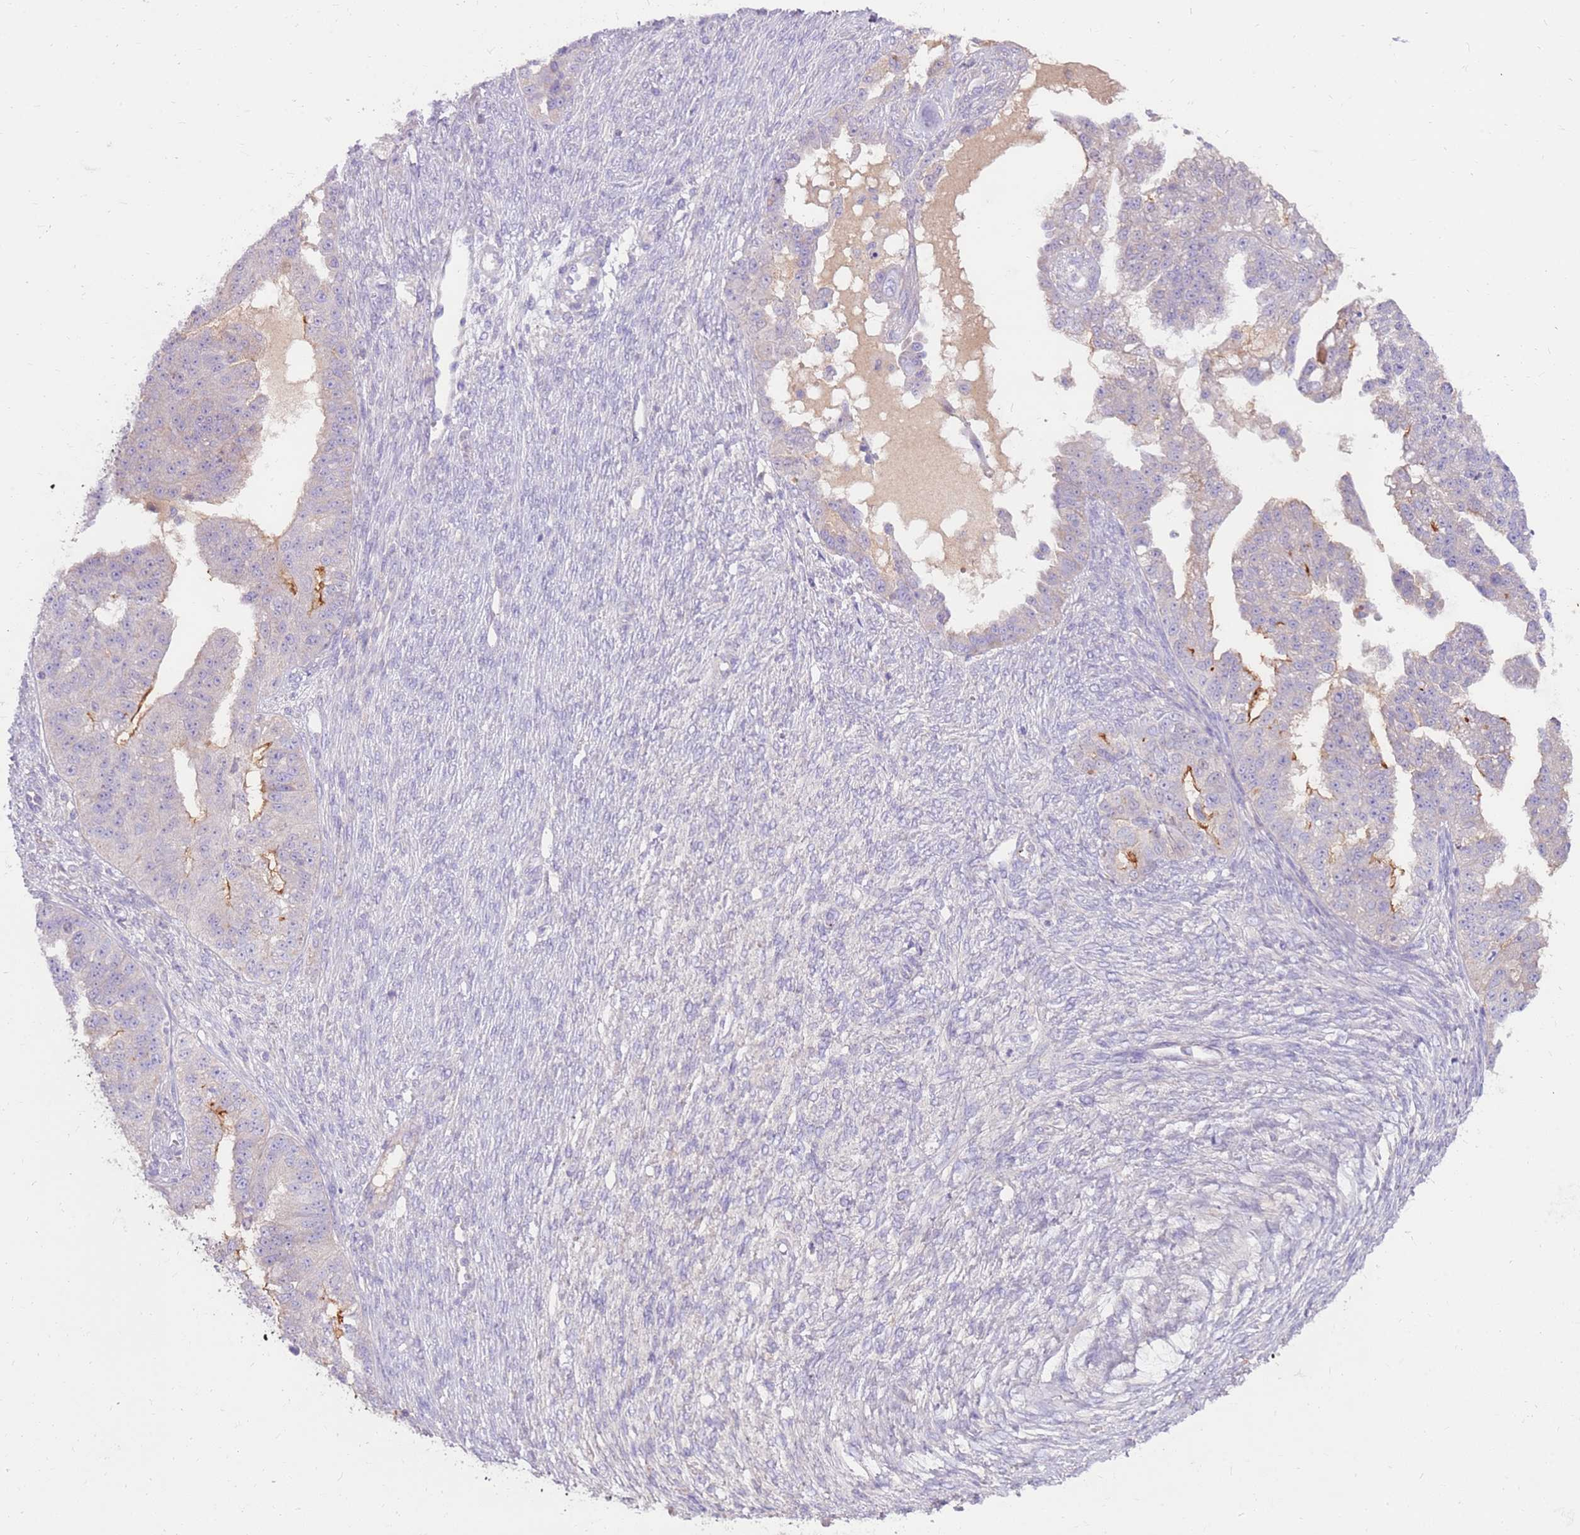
{"staining": {"intensity": "negative", "quantity": "none", "location": "none"}, "tissue": "ovarian cancer", "cell_type": "Tumor cells", "image_type": "cancer", "snomed": [{"axis": "morphology", "description": "Cystadenocarcinoma, serous, NOS"}, {"axis": "topography", "description": "Ovary"}], "caption": "The immunohistochemistry (IHC) micrograph has no significant positivity in tumor cells of ovarian serous cystadenocarcinoma tissue.", "gene": "SLC44A4", "patient": {"sex": "female", "age": 58}}